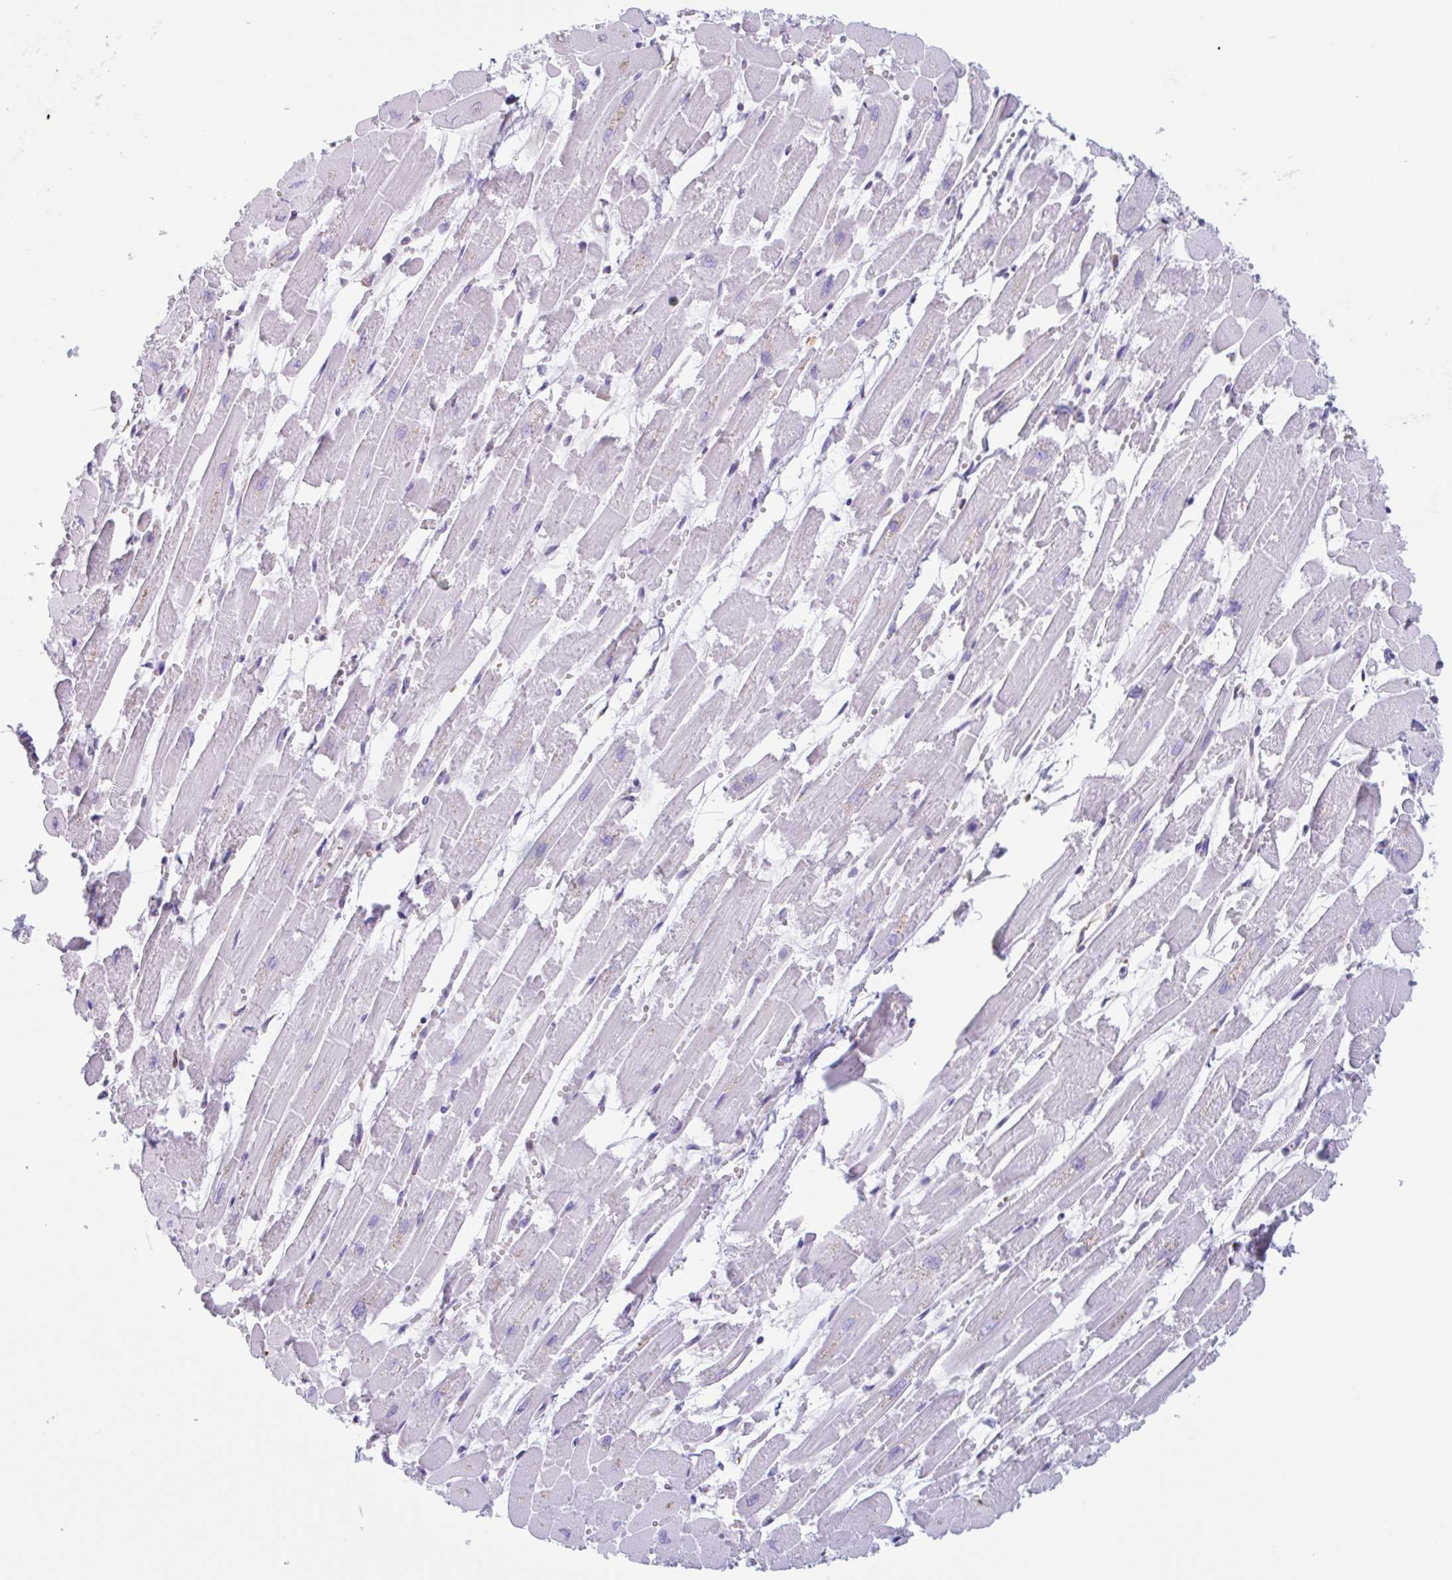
{"staining": {"intensity": "negative", "quantity": "none", "location": "none"}, "tissue": "heart muscle", "cell_type": "Cardiomyocytes", "image_type": "normal", "snomed": [{"axis": "morphology", "description": "Normal tissue, NOS"}, {"axis": "topography", "description": "Heart"}], "caption": "Immunohistochemistry of normal human heart muscle demonstrates no expression in cardiomyocytes.", "gene": "DOK4", "patient": {"sex": "female", "age": 52}}